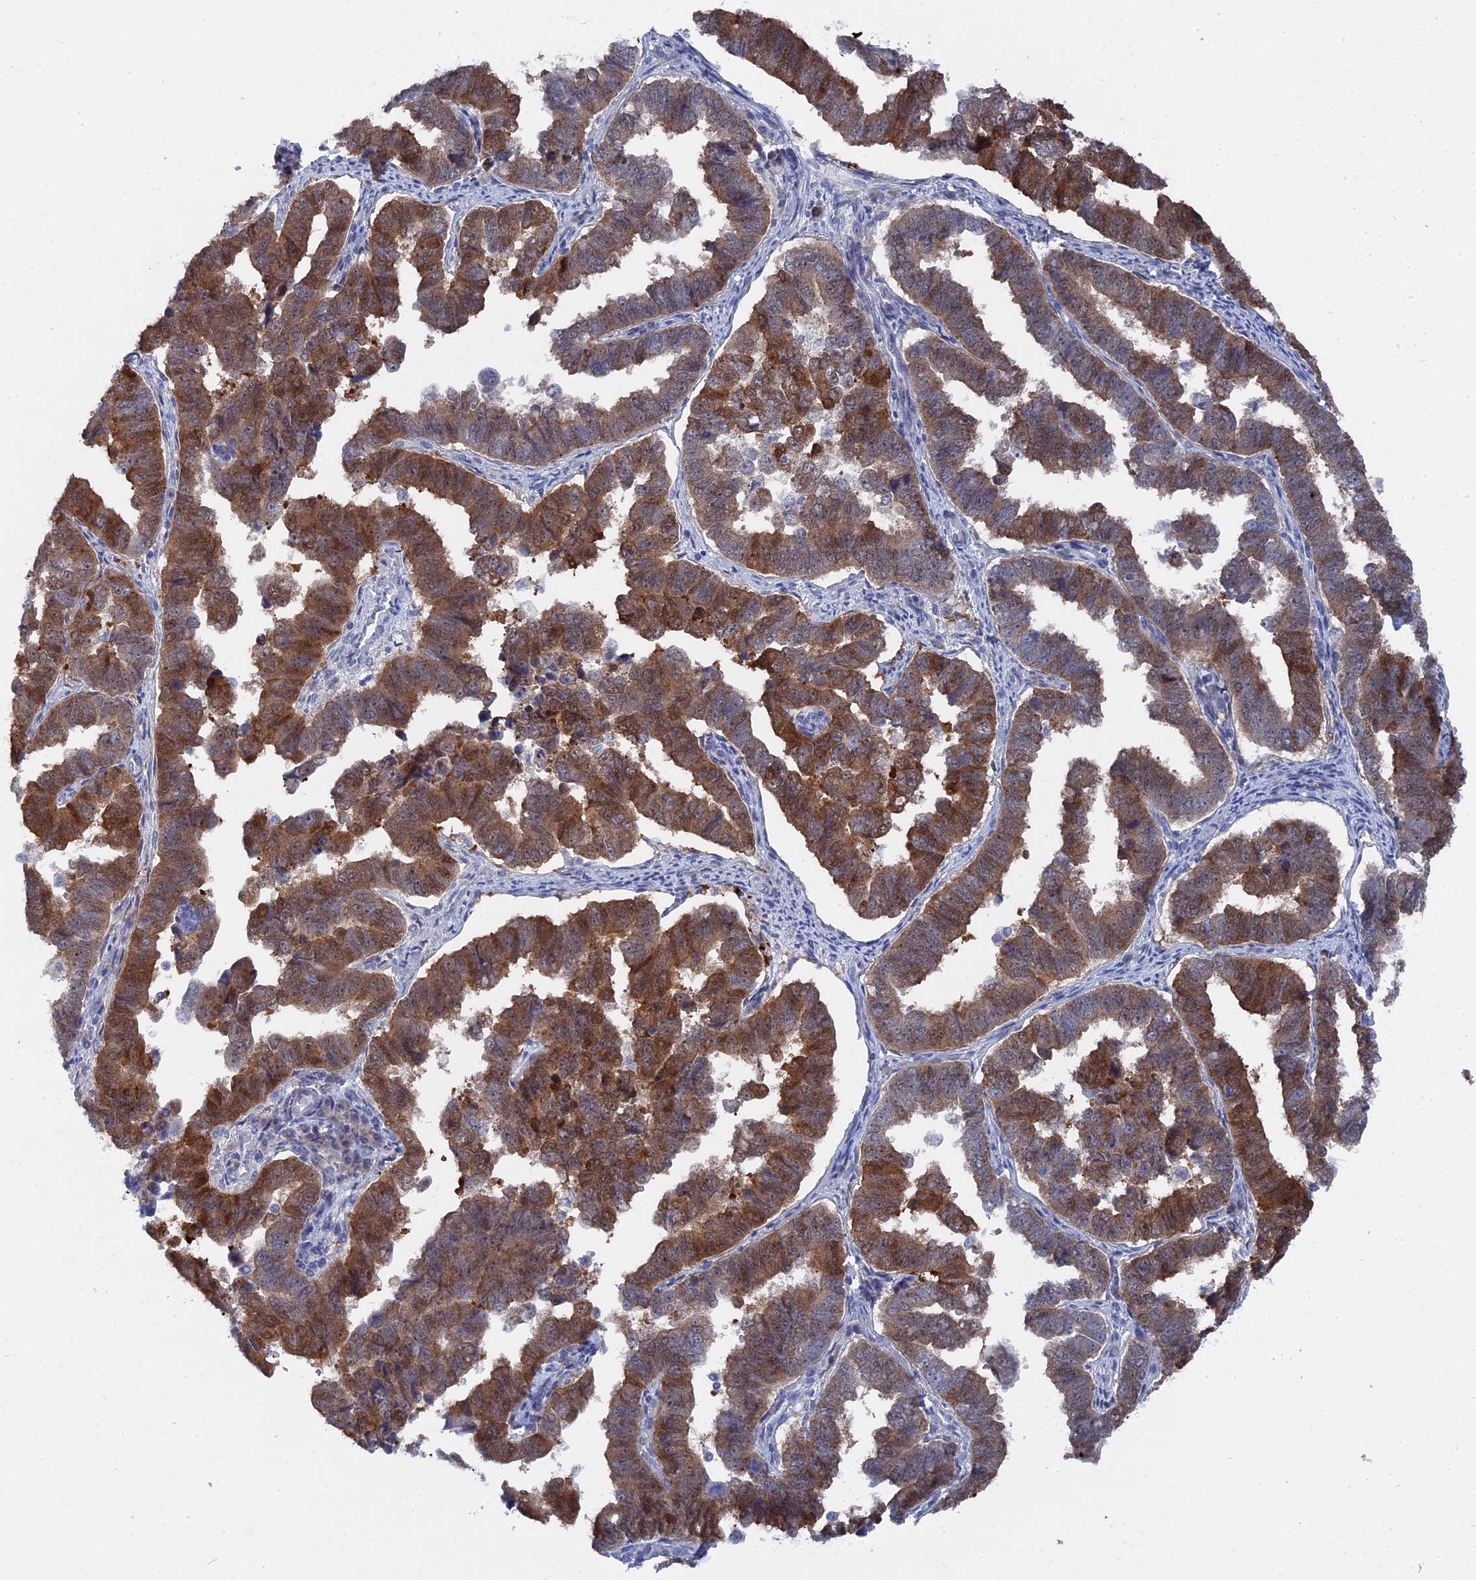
{"staining": {"intensity": "strong", "quantity": ">75%", "location": "cytoplasmic/membranous"}, "tissue": "endometrial cancer", "cell_type": "Tumor cells", "image_type": "cancer", "snomed": [{"axis": "morphology", "description": "Adenocarcinoma, NOS"}, {"axis": "topography", "description": "Endometrium"}], "caption": "Tumor cells show high levels of strong cytoplasmic/membranous positivity in approximately >75% of cells in adenocarcinoma (endometrial). (DAB (3,3'-diaminobenzidine) = brown stain, brightfield microscopy at high magnification).", "gene": "TMEM161A", "patient": {"sex": "female", "age": 75}}